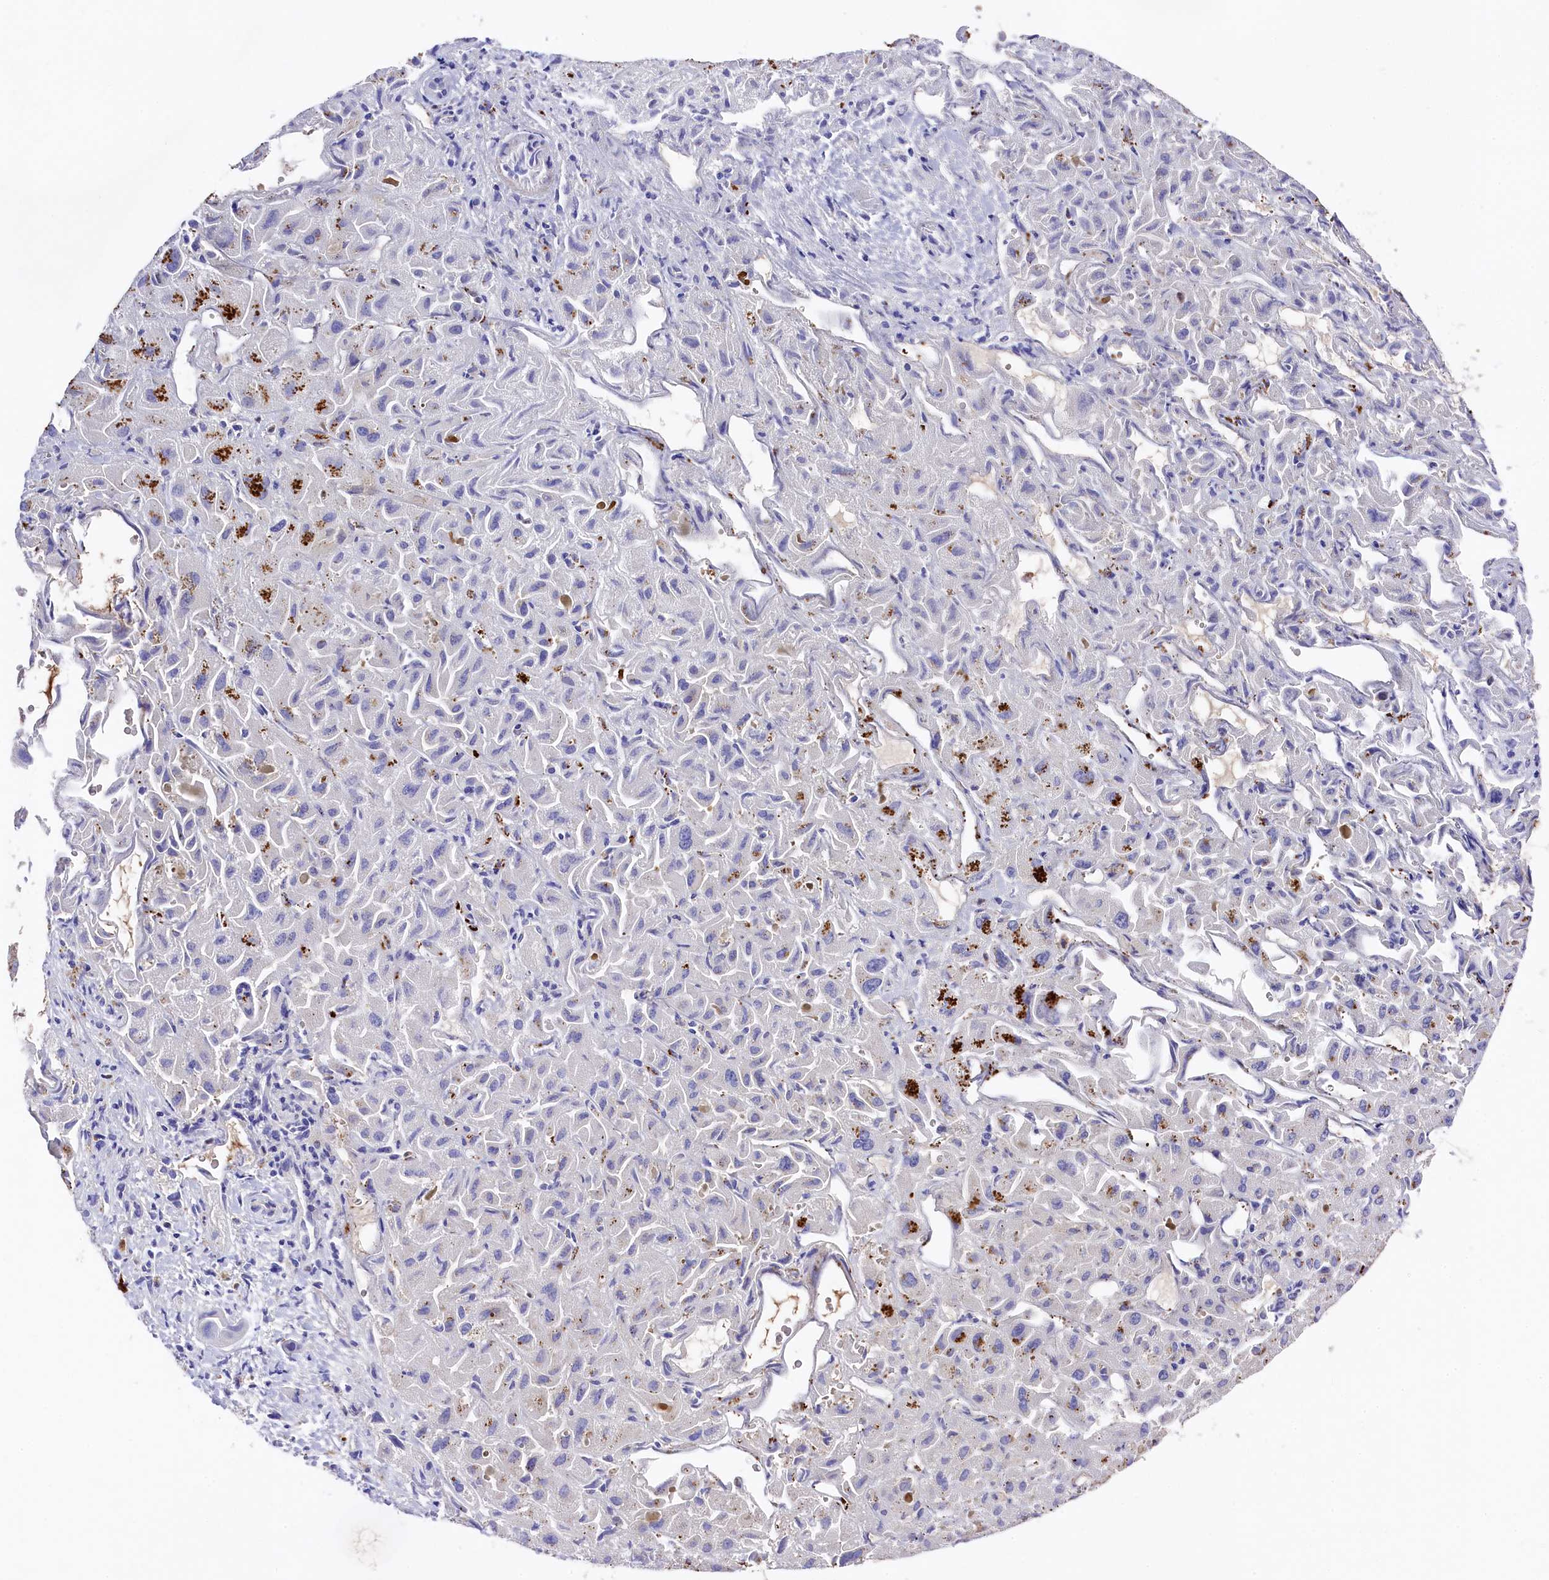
{"staining": {"intensity": "negative", "quantity": "none", "location": "none"}, "tissue": "liver cancer", "cell_type": "Tumor cells", "image_type": "cancer", "snomed": [{"axis": "morphology", "description": "Cholangiocarcinoma"}, {"axis": "topography", "description": "Liver"}], "caption": "Tumor cells are negative for brown protein staining in cholangiocarcinoma (liver).", "gene": "RAPSN", "patient": {"sex": "female", "age": 52}}